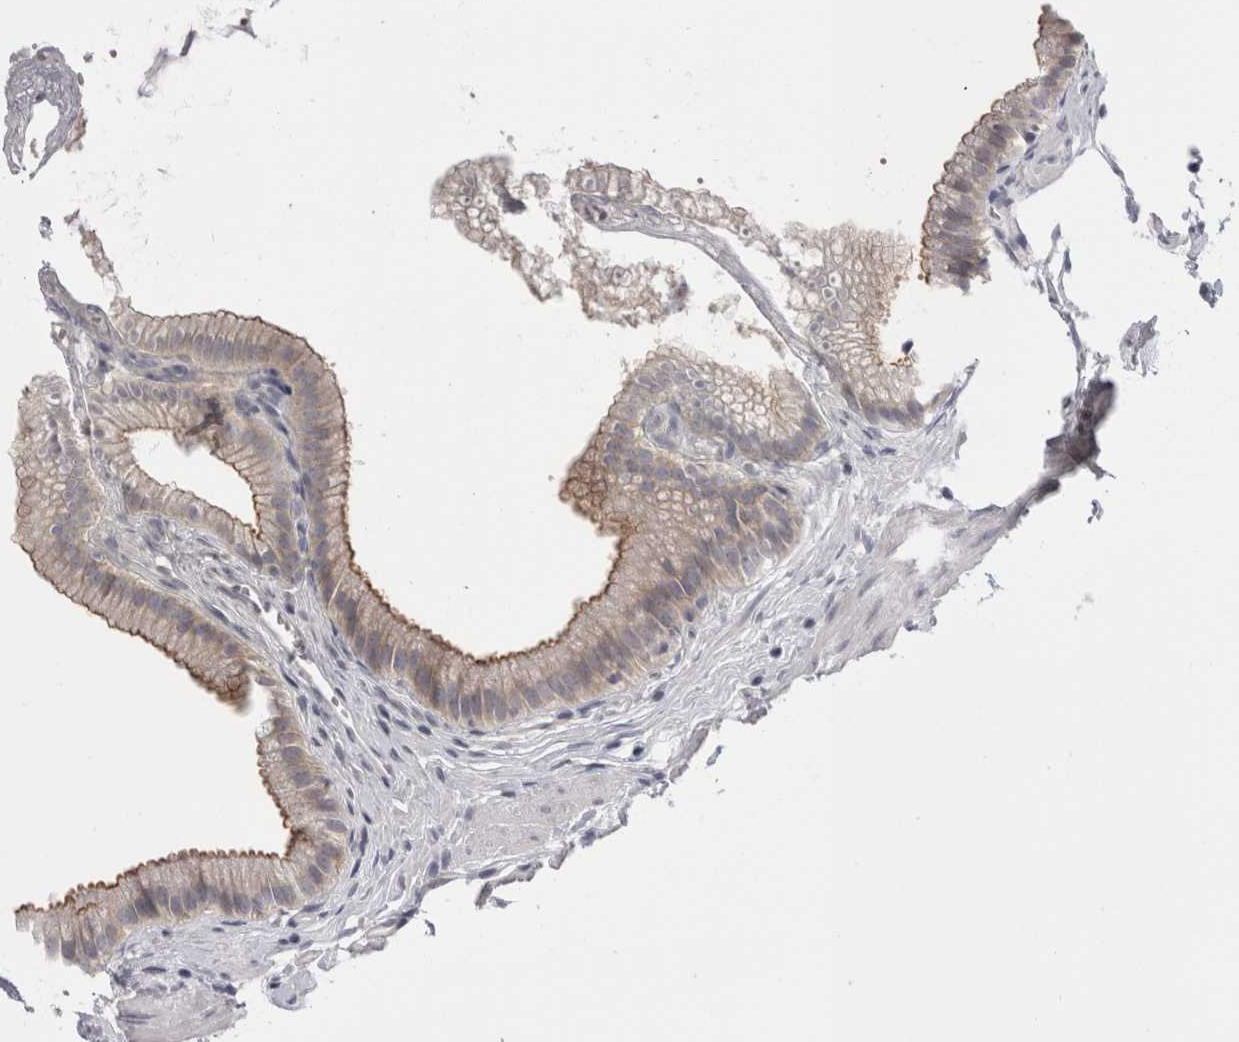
{"staining": {"intensity": "strong", "quantity": ">75%", "location": "cytoplasmic/membranous"}, "tissue": "gallbladder", "cell_type": "Glandular cells", "image_type": "normal", "snomed": [{"axis": "morphology", "description": "Normal tissue, NOS"}, {"axis": "topography", "description": "Gallbladder"}], "caption": "This photomicrograph shows IHC staining of benign gallbladder, with high strong cytoplasmic/membranous positivity in about >75% of glandular cells.", "gene": "FNDC8", "patient": {"sex": "male", "age": 38}}